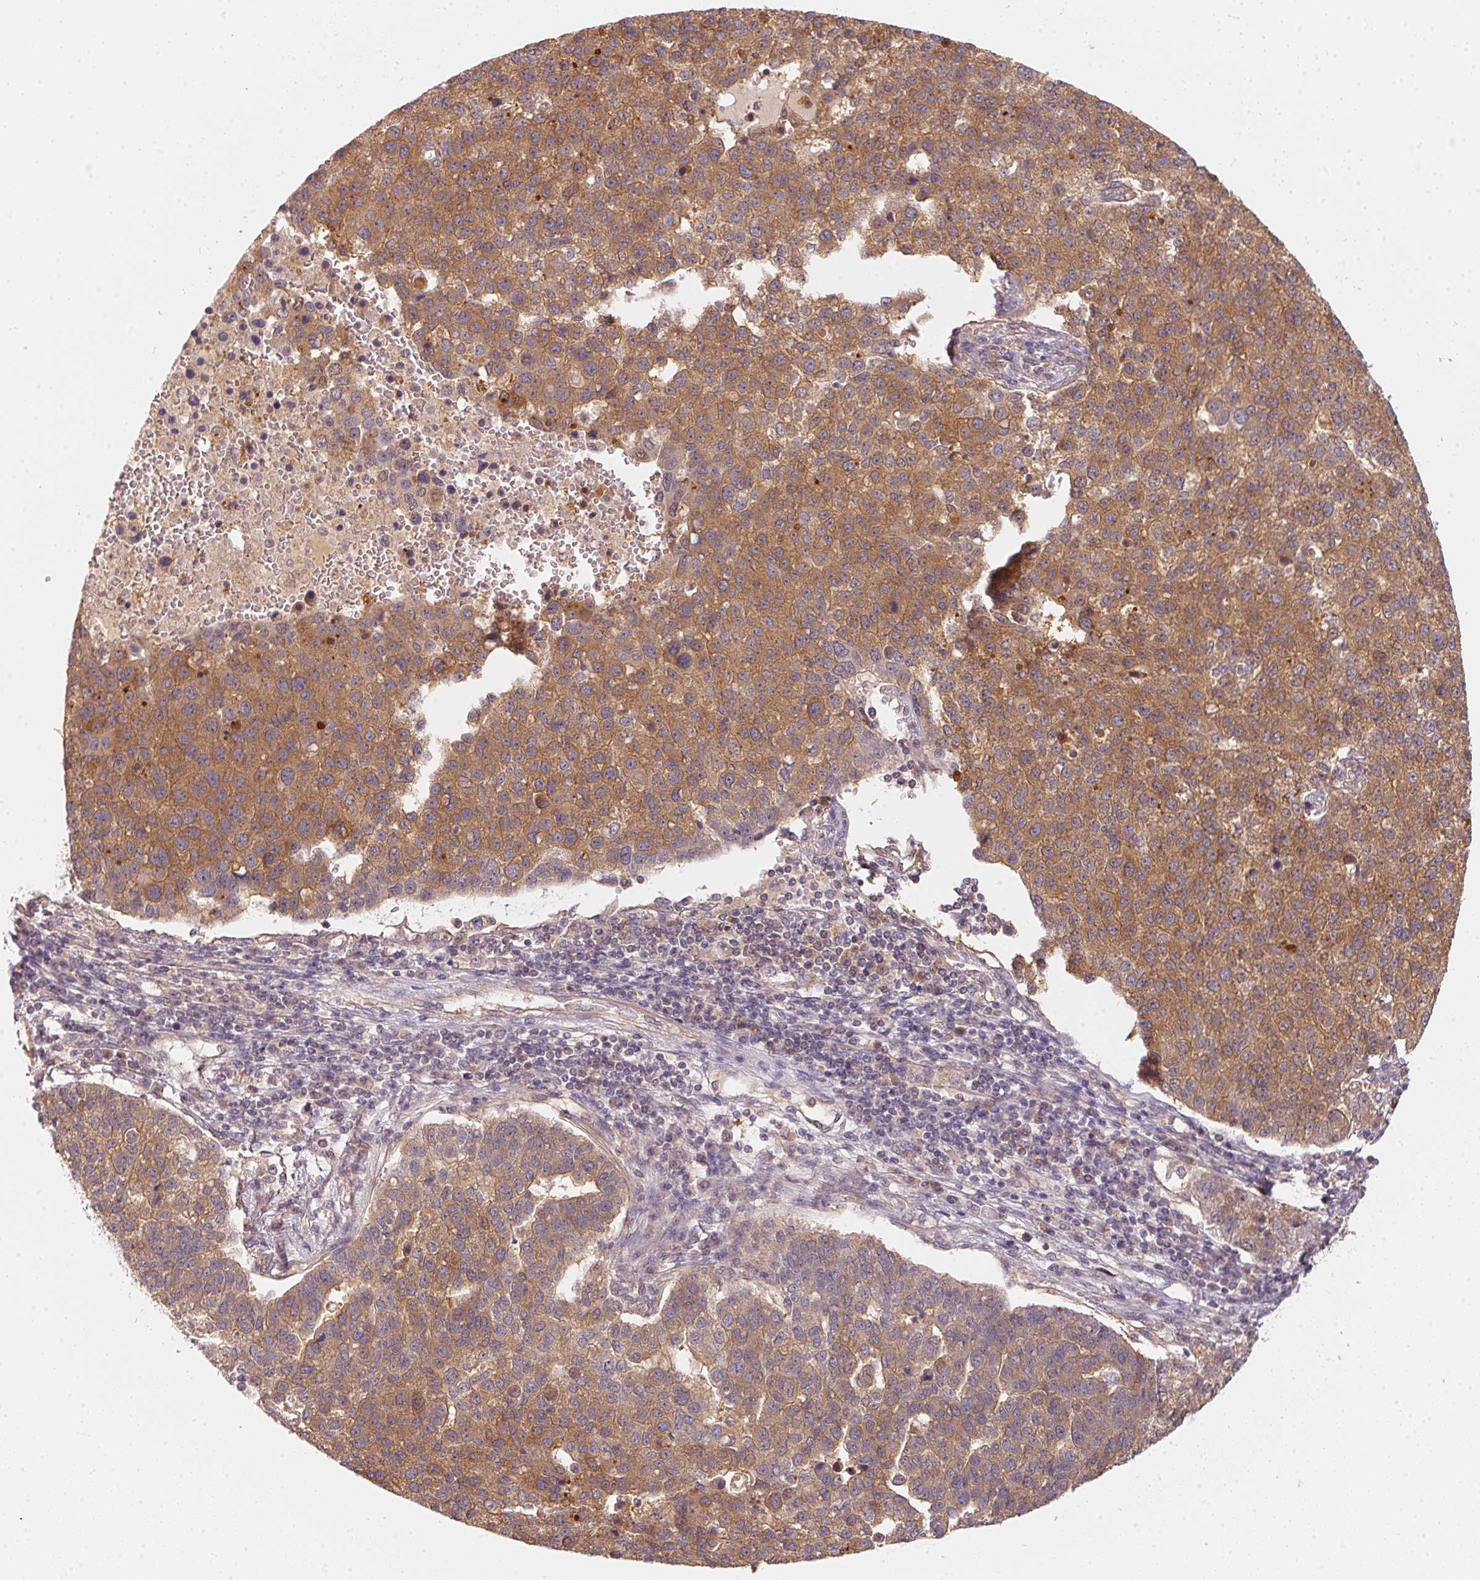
{"staining": {"intensity": "moderate", "quantity": ">75%", "location": "cytoplasmic/membranous"}, "tissue": "pancreatic cancer", "cell_type": "Tumor cells", "image_type": "cancer", "snomed": [{"axis": "morphology", "description": "Adenocarcinoma, NOS"}, {"axis": "topography", "description": "Pancreas"}], "caption": "High-magnification brightfield microscopy of pancreatic cancer stained with DAB (brown) and counterstained with hematoxylin (blue). tumor cells exhibit moderate cytoplasmic/membranous positivity is appreciated in about>75% of cells. (Stains: DAB (3,3'-diaminobenzidine) in brown, nuclei in blue, Microscopy: brightfield microscopy at high magnification).", "gene": "BLMH", "patient": {"sex": "female", "age": 61}}